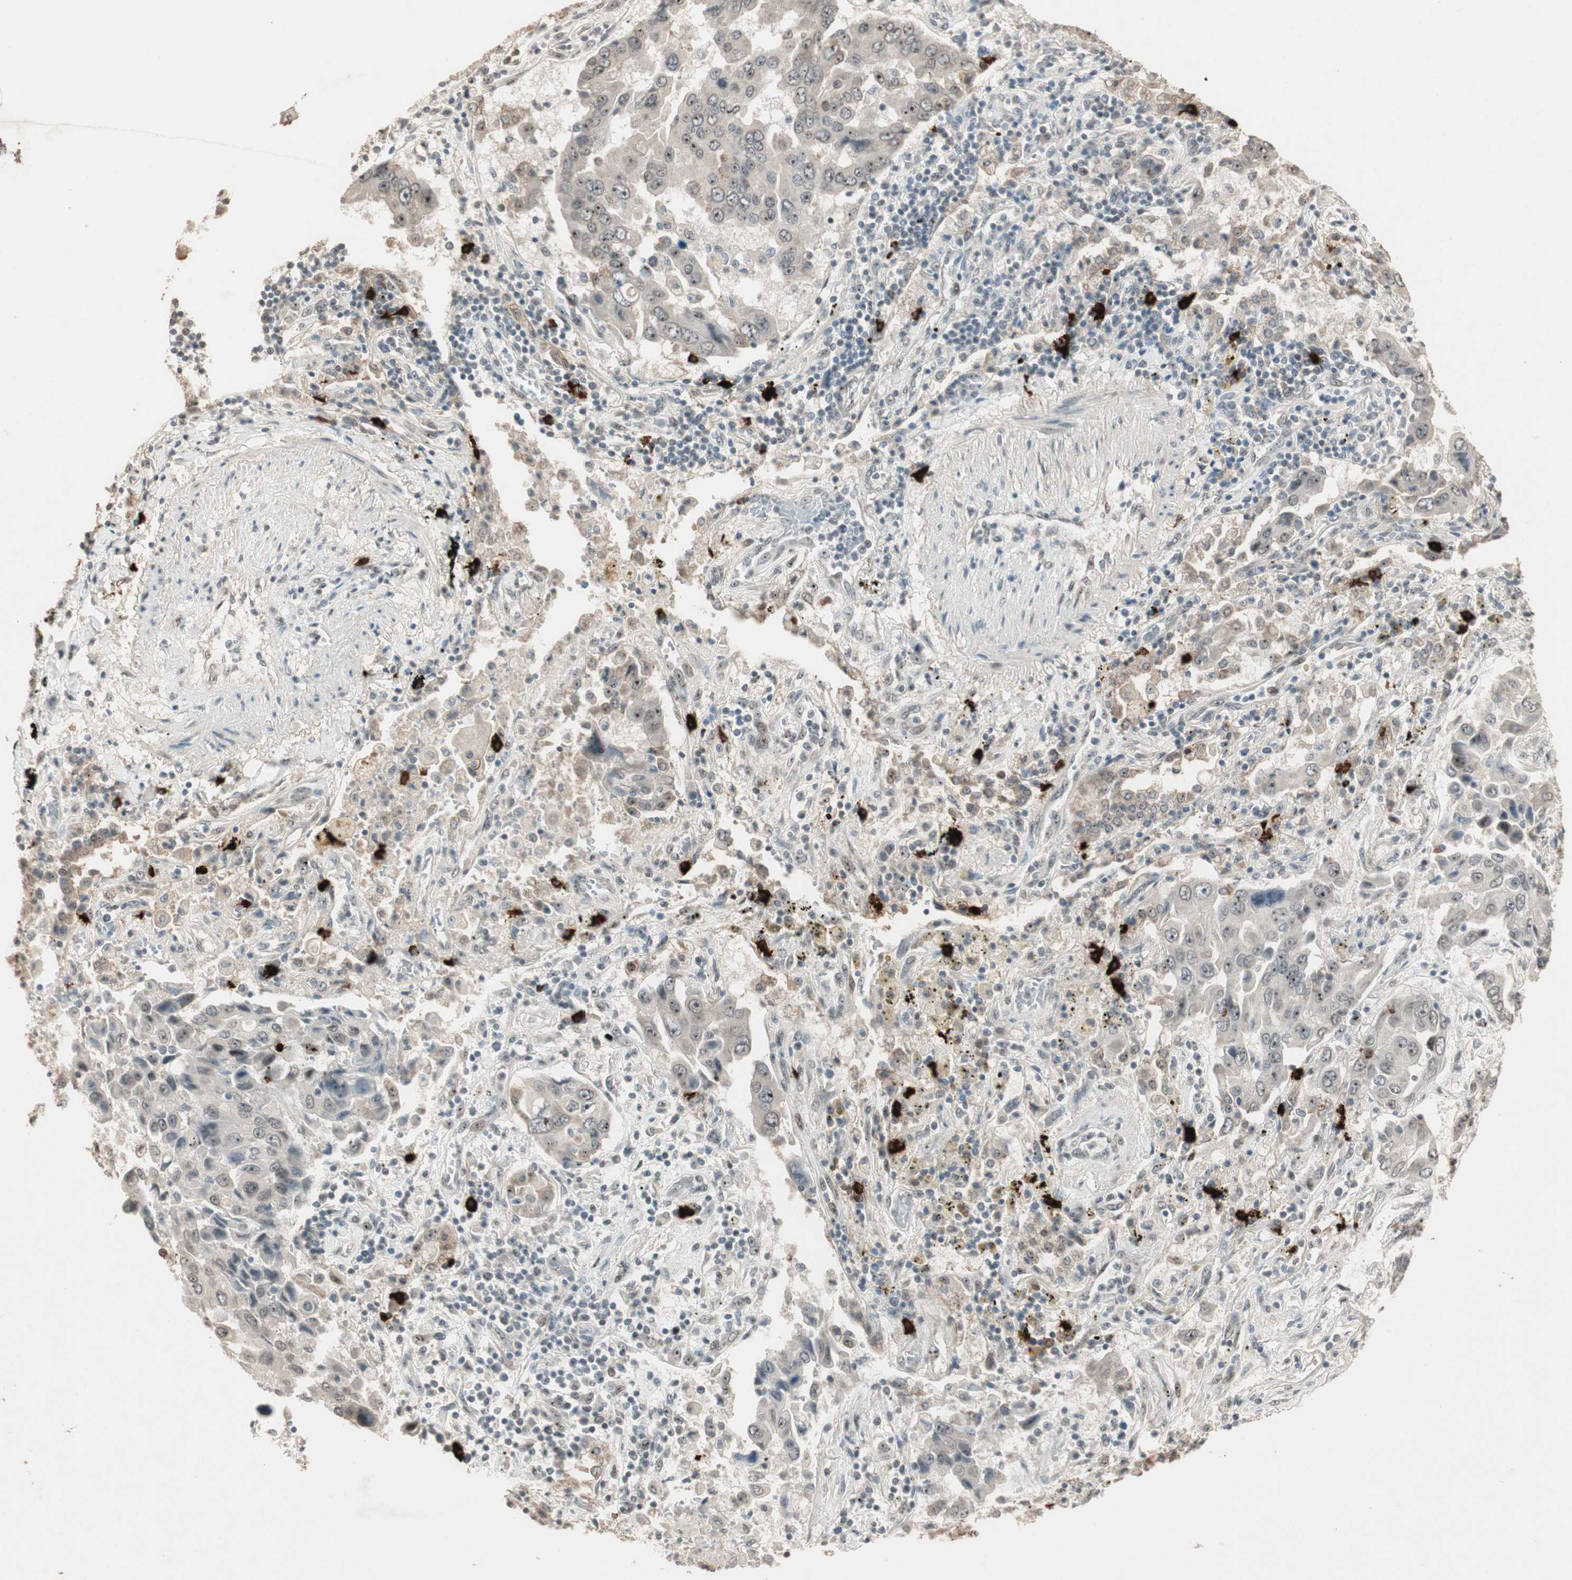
{"staining": {"intensity": "weak", "quantity": "25%-75%", "location": "cytoplasmic/membranous,nuclear"}, "tissue": "lung cancer", "cell_type": "Tumor cells", "image_type": "cancer", "snomed": [{"axis": "morphology", "description": "Adenocarcinoma, NOS"}, {"axis": "topography", "description": "Lung"}], "caption": "Immunohistochemistry image of human lung cancer (adenocarcinoma) stained for a protein (brown), which exhibits low levels of weak cytoplasmic/membranous and nuclear staining in approximately 25%-75% of tumor cells.", "gene": "ETV4", "patient": {"sex": "female", "age": 65}}